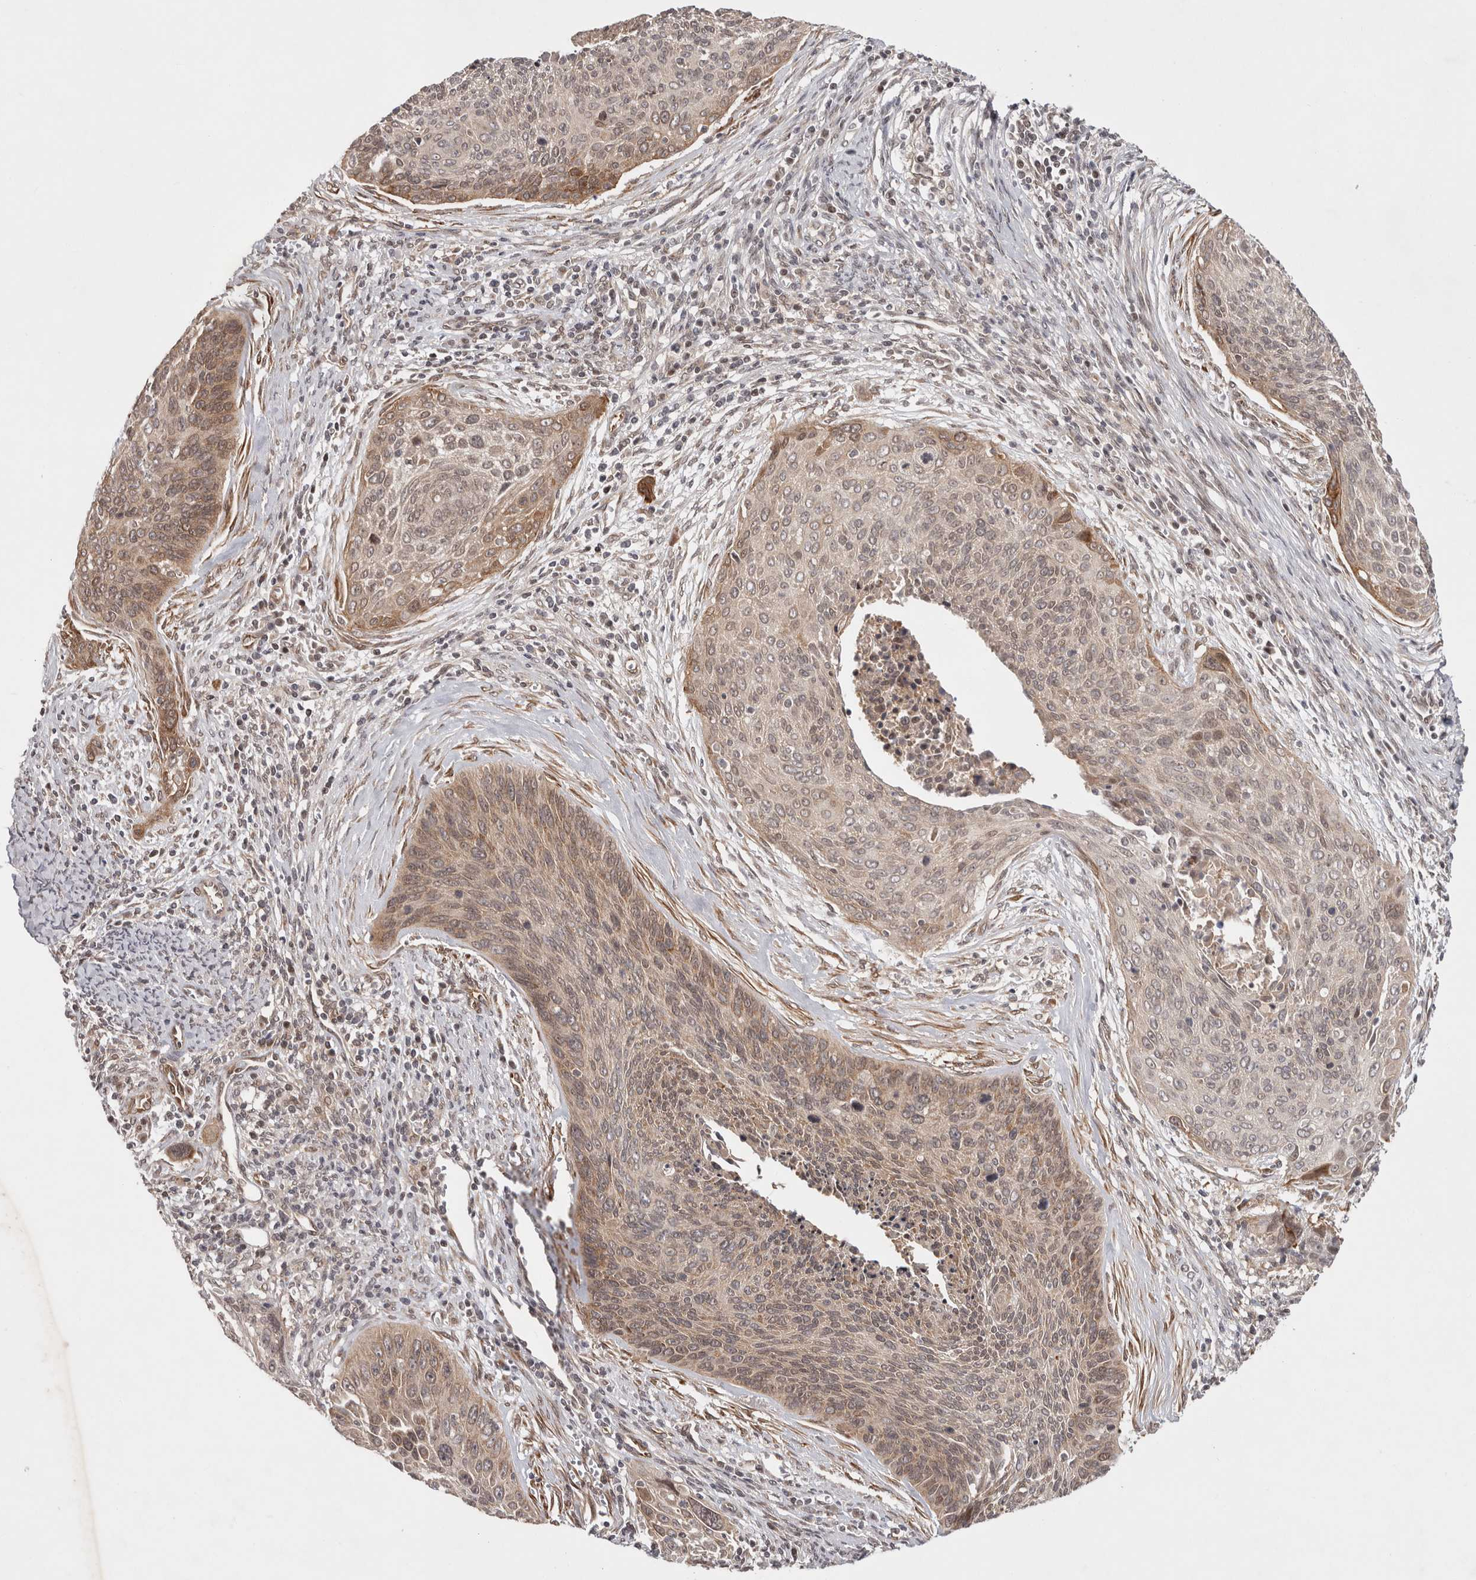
{"staining": {"intensity": "weak", "quantity": ">75%", "location": "cytoplasmic/membranous,nuclear"}, "tissue": "cervical cancer", "cell_type": "Tumor cells", "image_type": "cancer", "snomed": [{"axis": "morphology", "description": "Squamous cell carcinoma, NOS"}, {"axis": "topography", "description": "Cervix"}], "caption": "Immunohistochemistry of human cervical squamous cell carcinoma displays low levels of weak cytoplasmic/membranous and nuclear positivity in approximately >75% of tumor cells.", "gene": "ZNF318", "patient": {"sex": "female", "age": 55}}